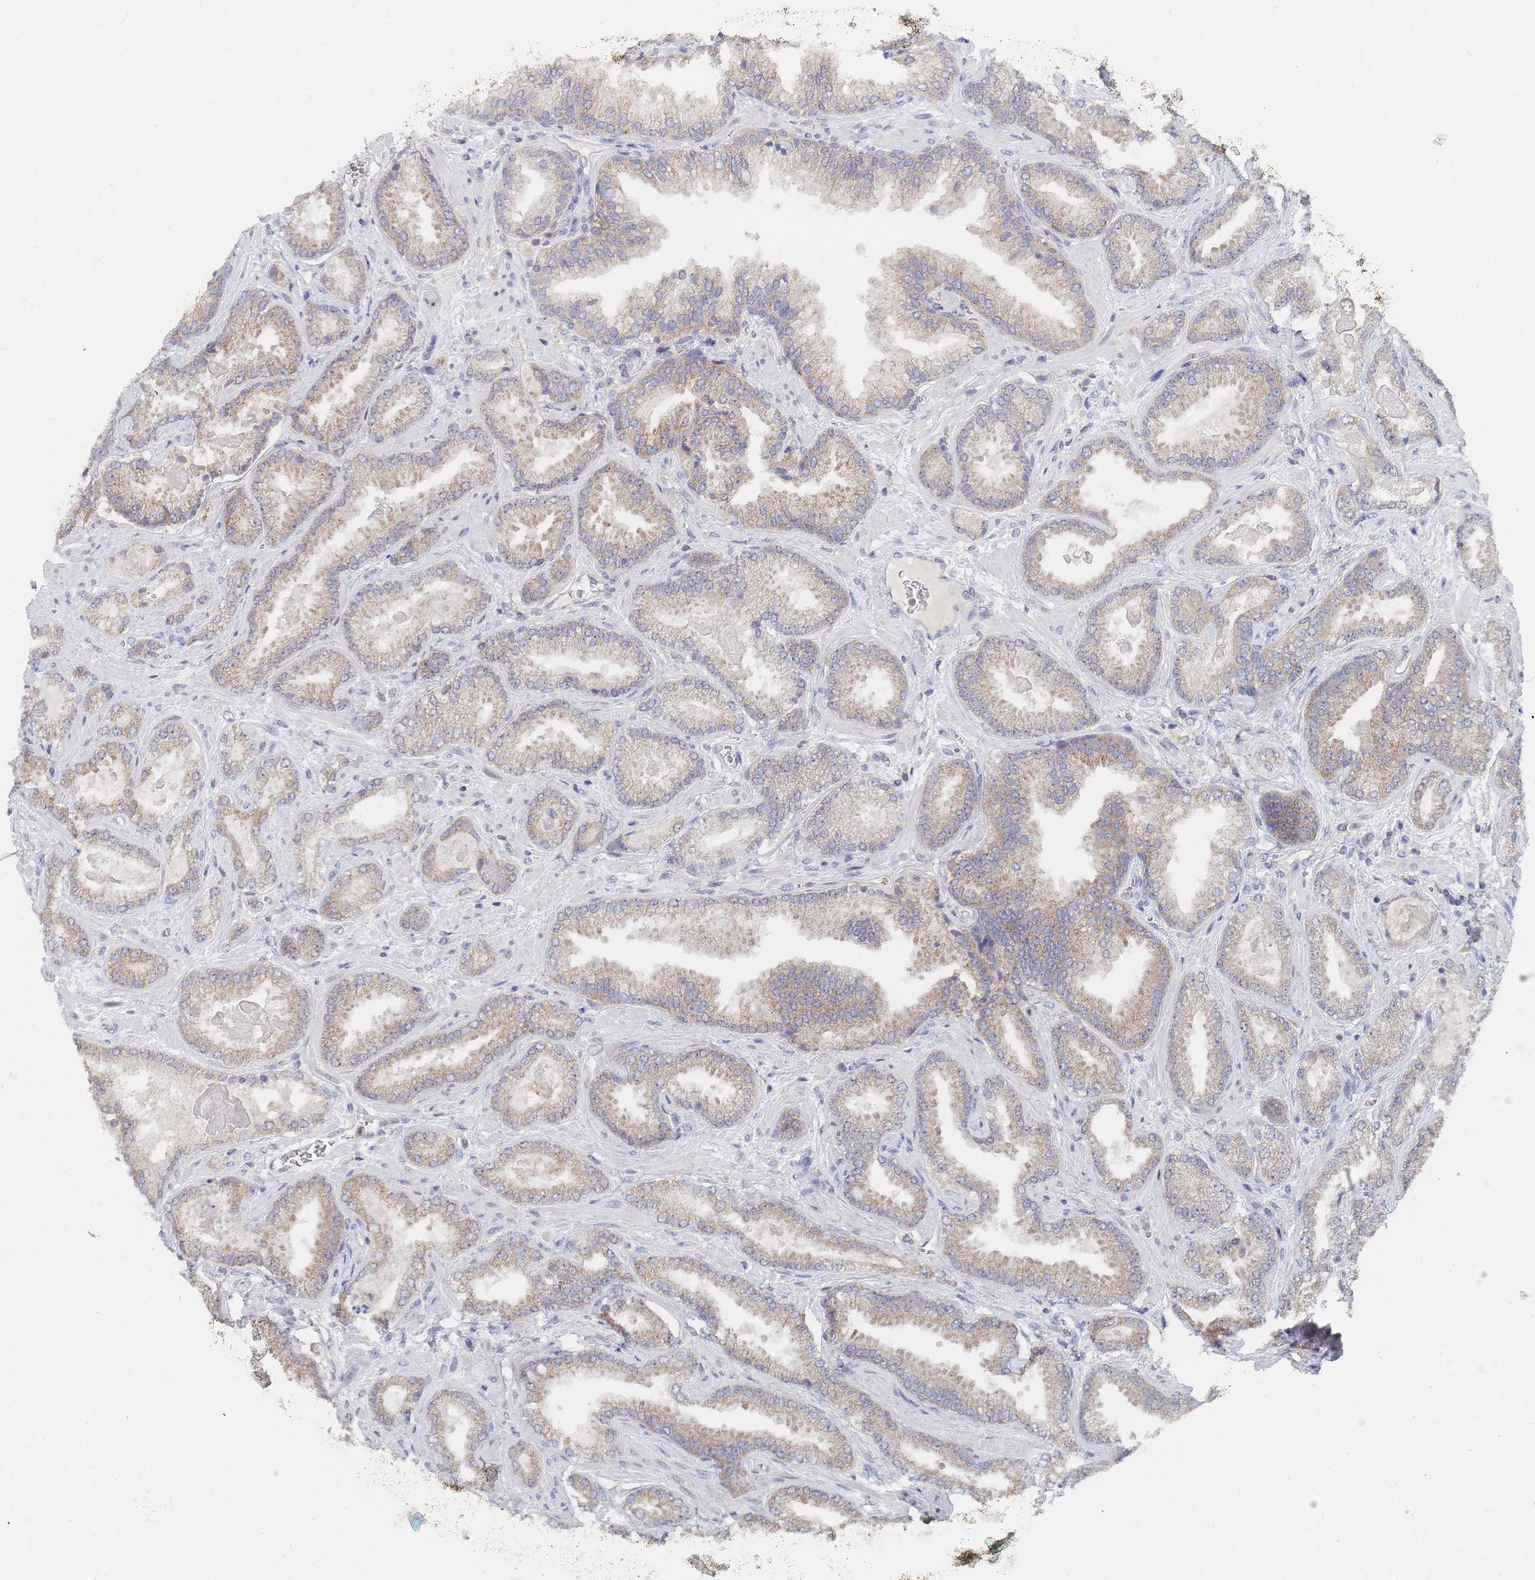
{"staining": {"intensity": "moderate", "quantity": ">75%", "location": "cytoplasmic/membranous"}, "tissue": "prostate cancer", "cell_type": "Tumor cells", "image_type": "cancer", "snomed": [{"axis": "morphology", "description": "Adenocarcinoma, Low grade"}, {"axis": "topography", "description": "Prostate"}], "caption": "Immunohistochemistry (IHC) of human prostate low-grade adenocarcinoma demonstrates medium levels of moderate cytoplasmic/membranous staining in approximately >75% of tumor cells.", "gene": "PPP6C", "patient": {"sex": "male", "age": 62}}